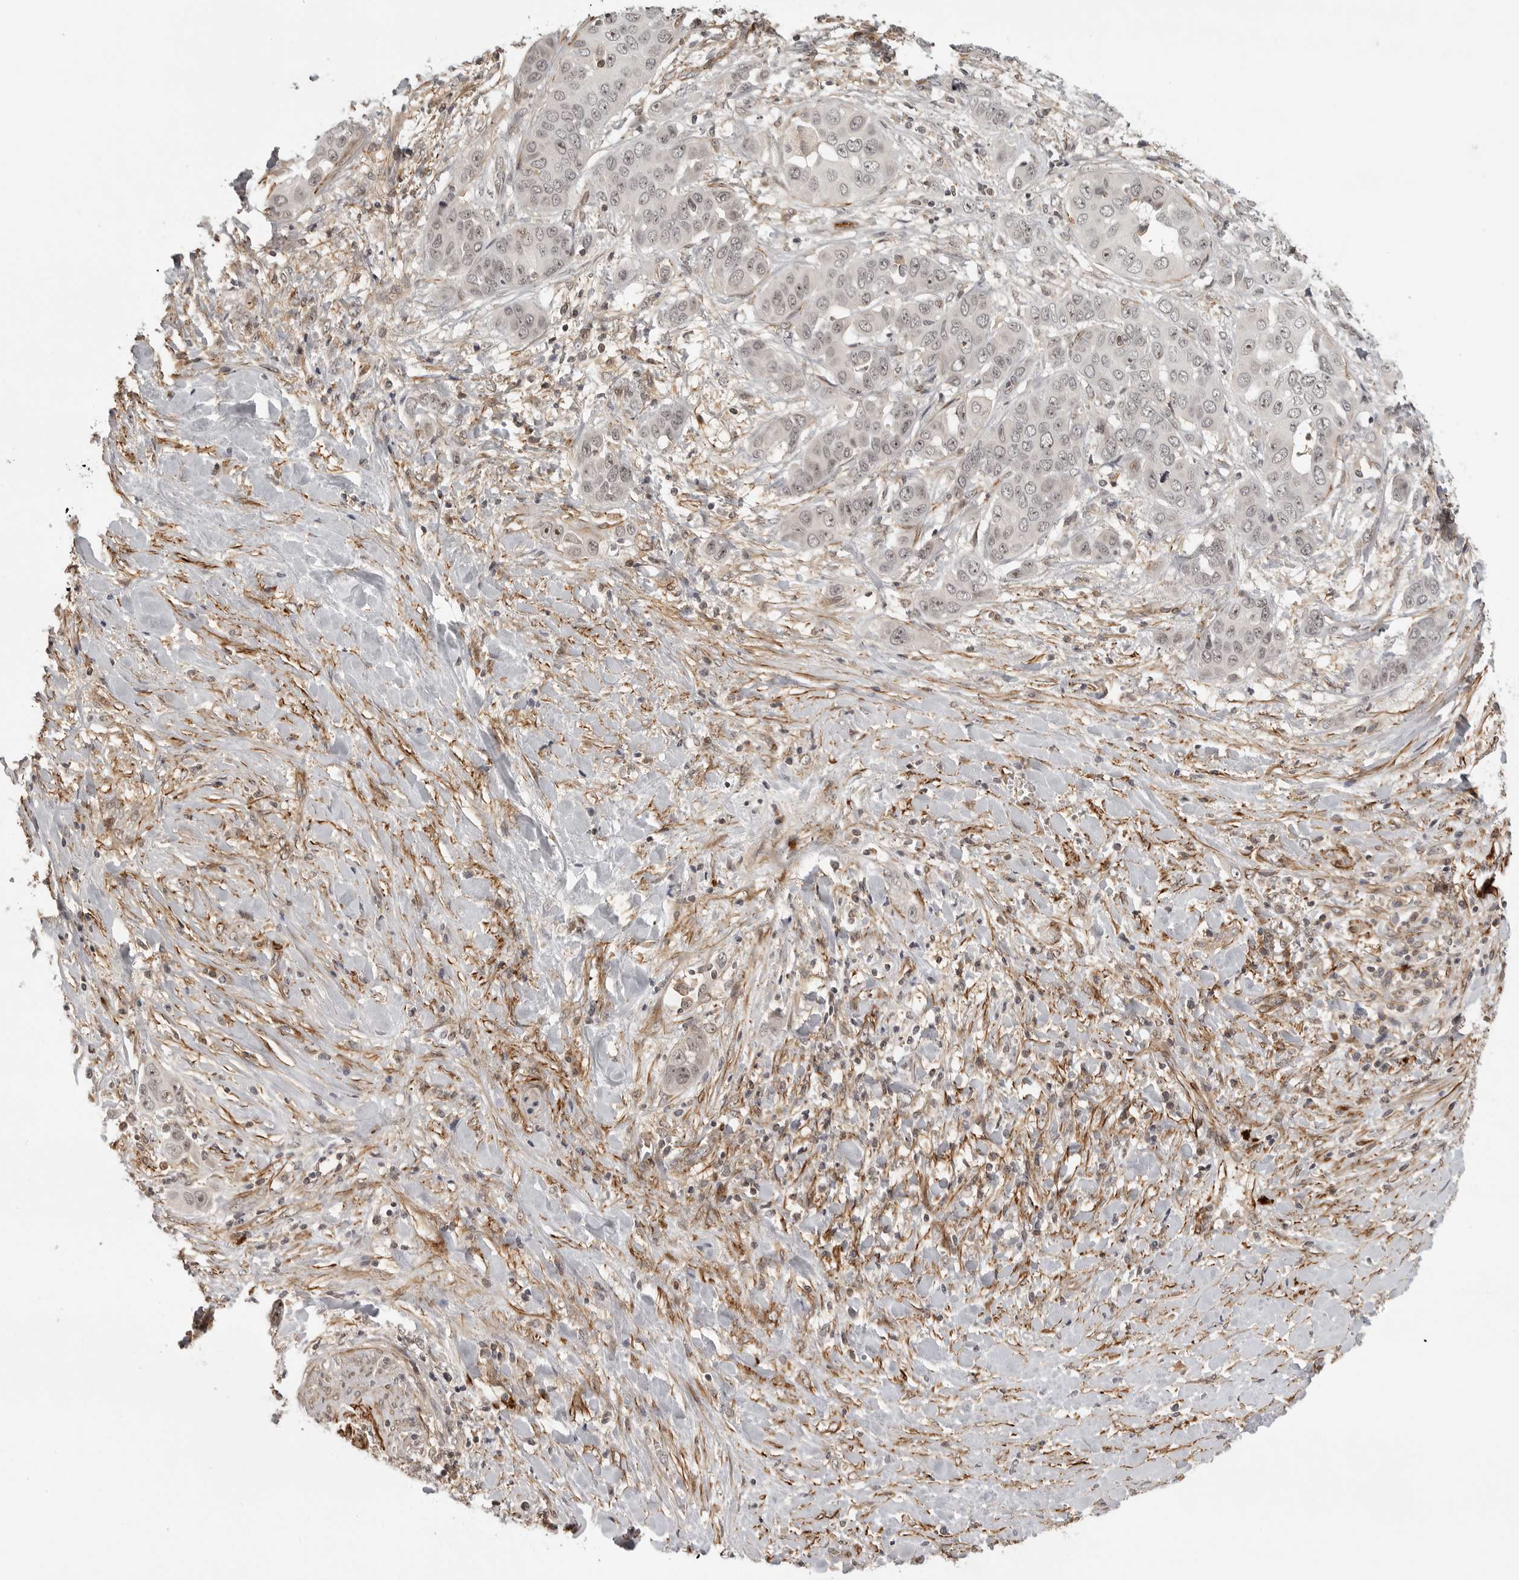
{"staining": {"intensity": "weak", "quantity": ">75%", "location": "nuclear"}, "tissue": "liver cancer", "cell_type": "Tumor cells", "image_type": "cancer", "snomed": [{"axis": "morphology", "description": "Cholangiocarcinoma"}, {"axis": "topography", "description": "Liver"}], "caption": "Immunohistochemistry (DAB (3,3'-diaminobenzidine)) staining of human cholangiocarcinoma (liver) reveals weak nuclear protein positivity in about >75% of tumor cells. The staining was performed using DAB to visualize the protein expression in brown, while the nuclei were stained in blue with hematoxylin (Magnification: 20x).", "gene": "TUT4", "patient": {"sex": "female", "age": 52}}